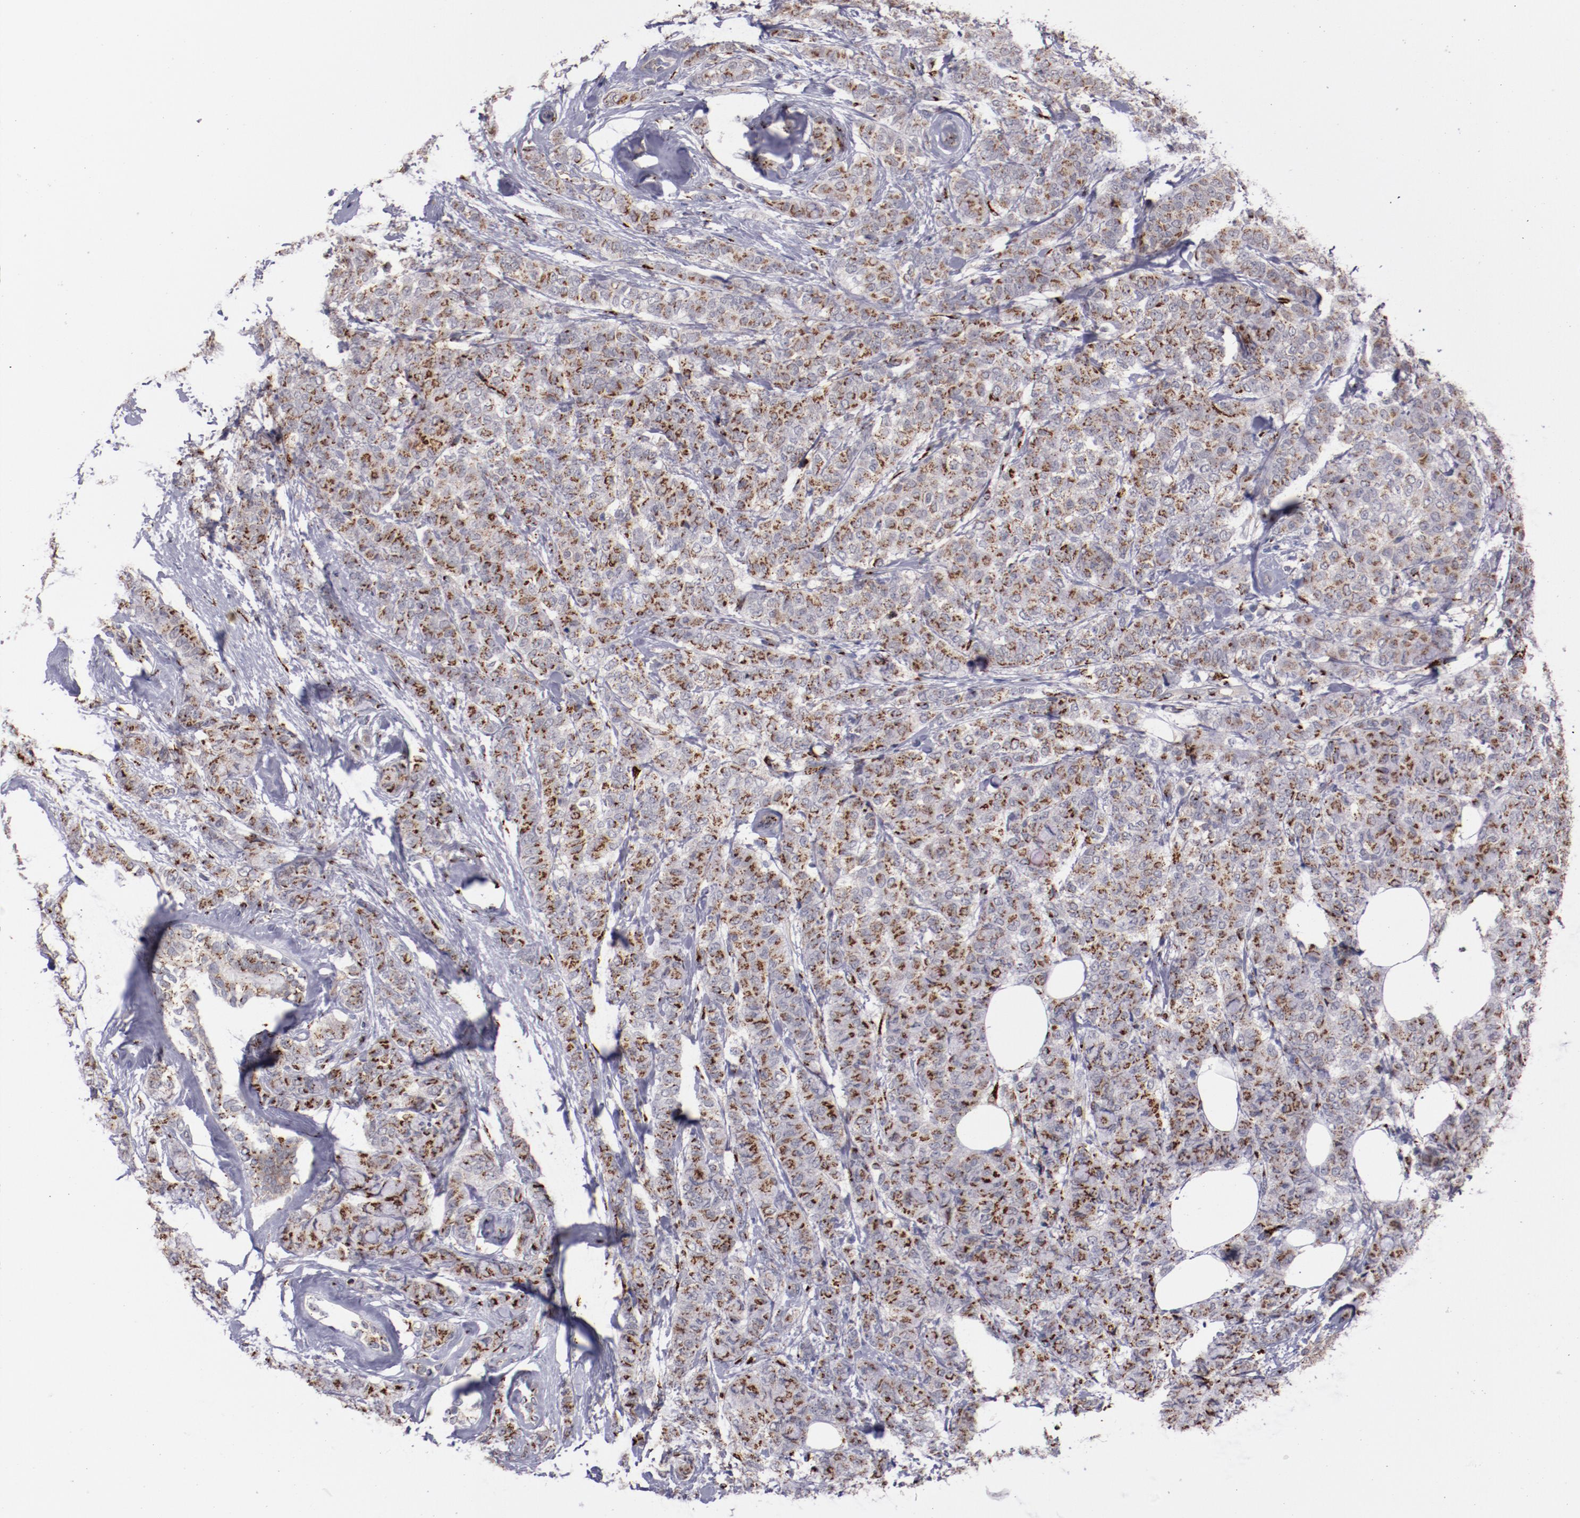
{"staining": {"intensity": "strong", "quantity": ">75%", "location": "cytoplasmic/membranous"}, "tissue": "breast cancer", "cell_type": "Tumor cells", "image_type": "cancer", "snomed": [{"axis": "morphology", "description": "Lobular carcinoma"}, {"axis": "topography", "description": "Breast"}], "caption": "Protein staining of breast cancer tissue exhibits strong cytoplasmic/membranous positivity in approximately >75% of tumor cells.", "gene": "GOLIM4", "patient": {"sex": "female", "age": 60}}